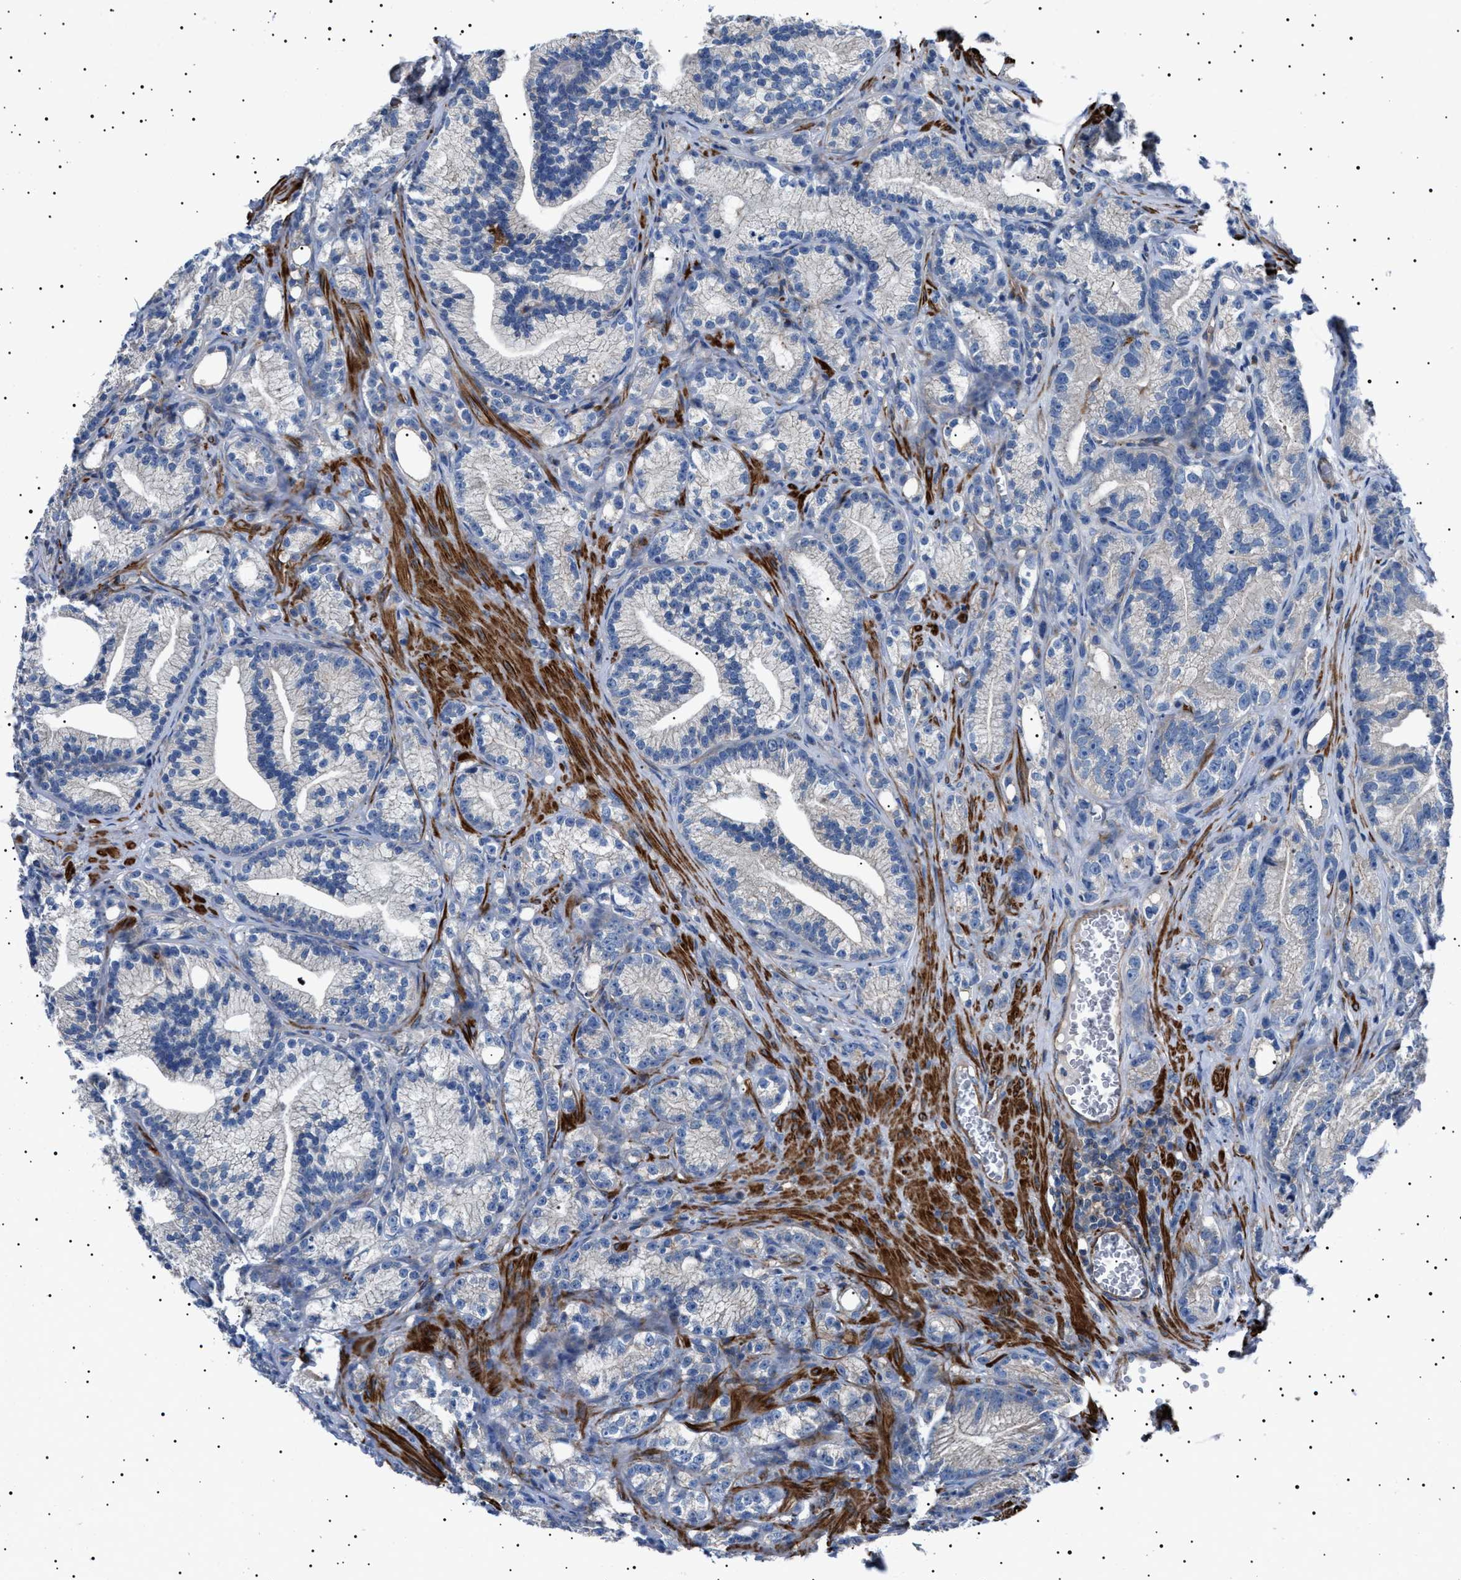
{"staining": {"intensity": "negative", "quantity": "none", "location": "none"}, "tissue": "prostate cancer", "cell_type": "Tumor cells", "image_type": "cancer", "snomed": [{"axis": "morphology", "description": "Adenocarcinoma, Low grade"}, {"axis": "topography", "description": "Prostate"}], "caption": "The IHC histopathology image has no significant staining in tumor cells of prostate adenocarcinoma (low-grade) tissue.", "gene": "NEU1", "patient": {"sex": "male", "age": 89}}